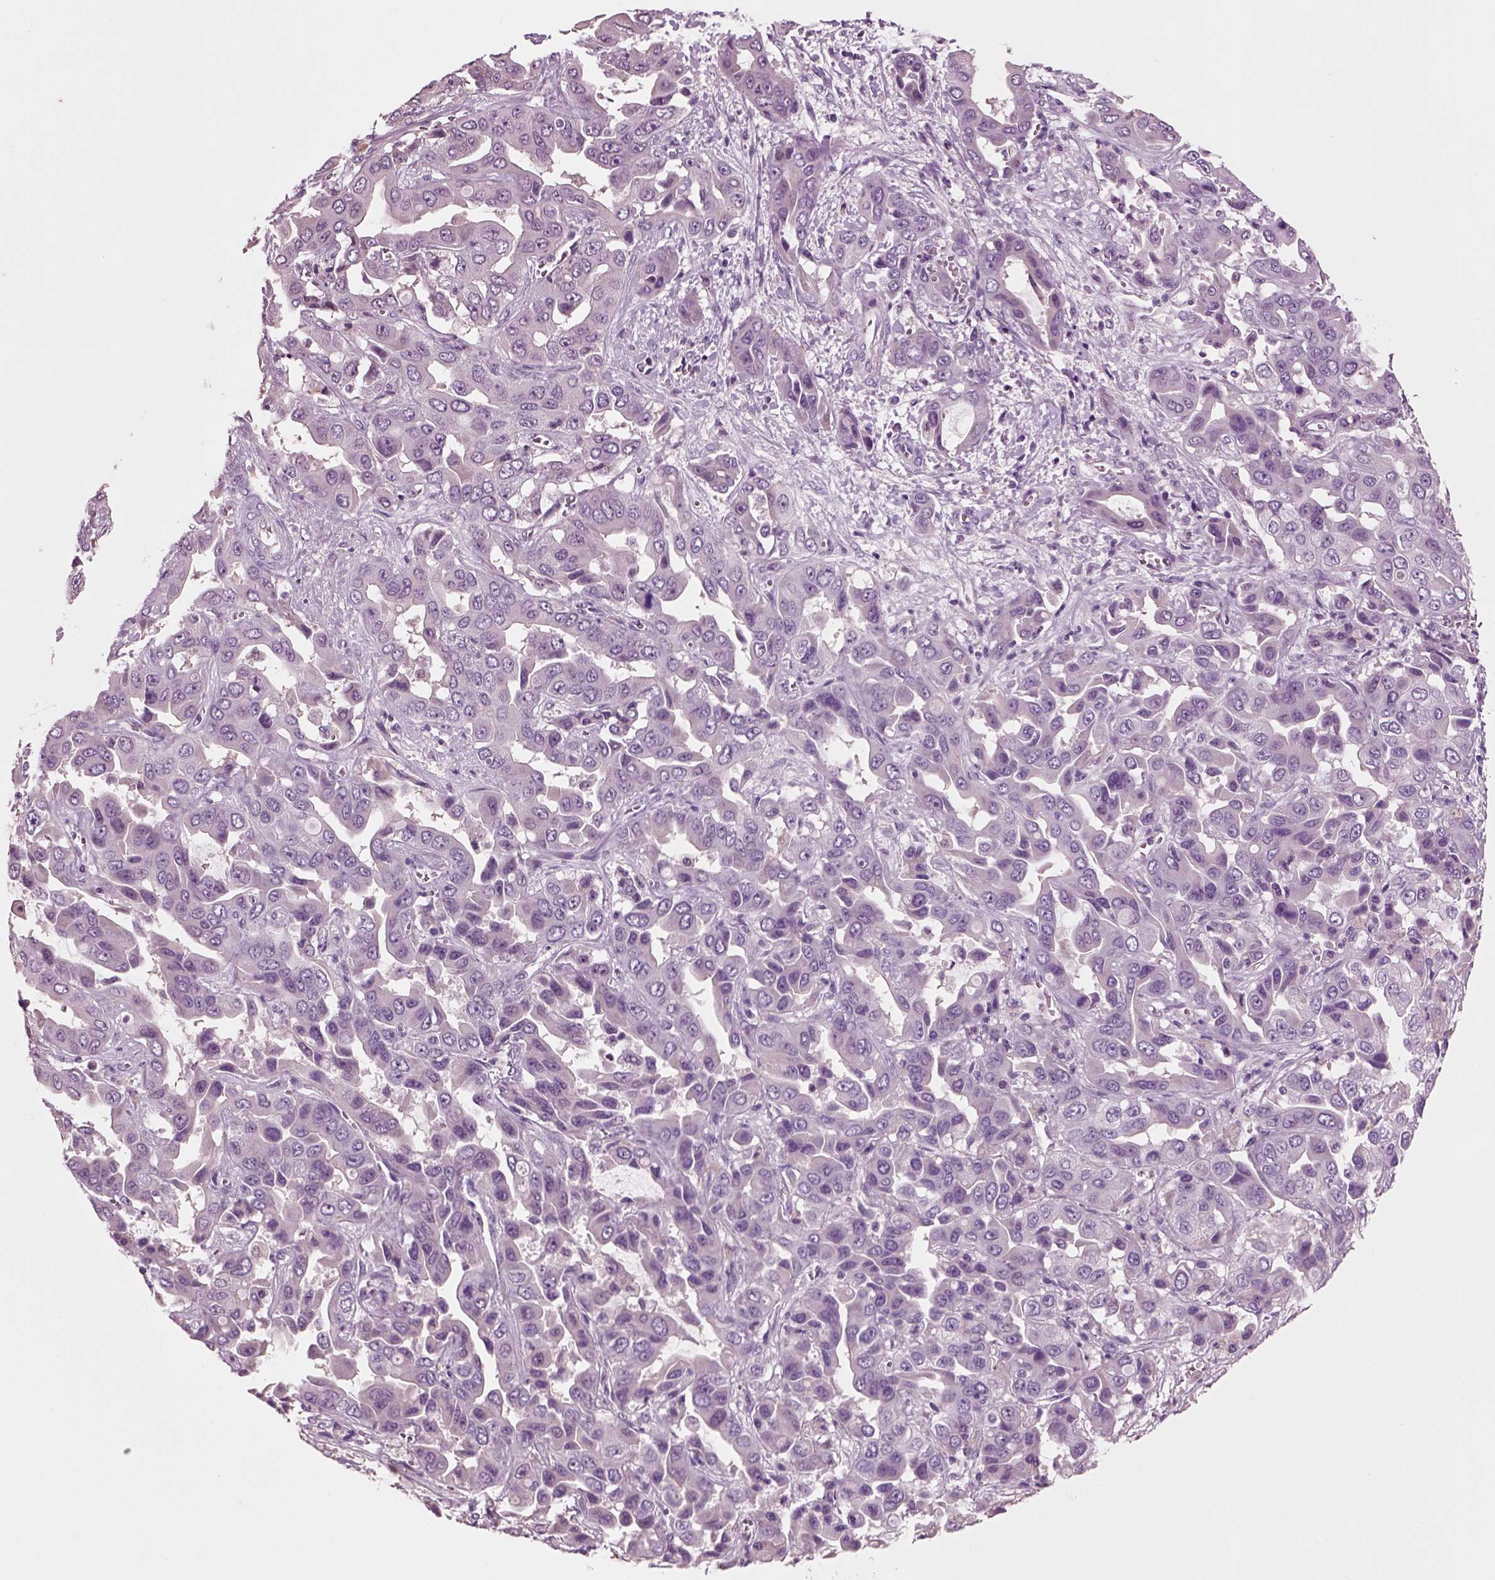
{"staining": {"intensity": "negative", "quantity": "none", "location": "none"}, "tissue": "liver cancer", "cell_type": "Tumor cells", "image_type": "cancer", "snomed": [{"axis": "morphology", "description": "Cholangiocarcinoma"}, {"axis": "topography", "description": "Liver"}], "caption": "Cholangiocarcinoma (liver) stained for a protein using IHC shows no expression tumor cells.", "gene": "CHGB", "patient": {"sex": "female", "age": 52}}